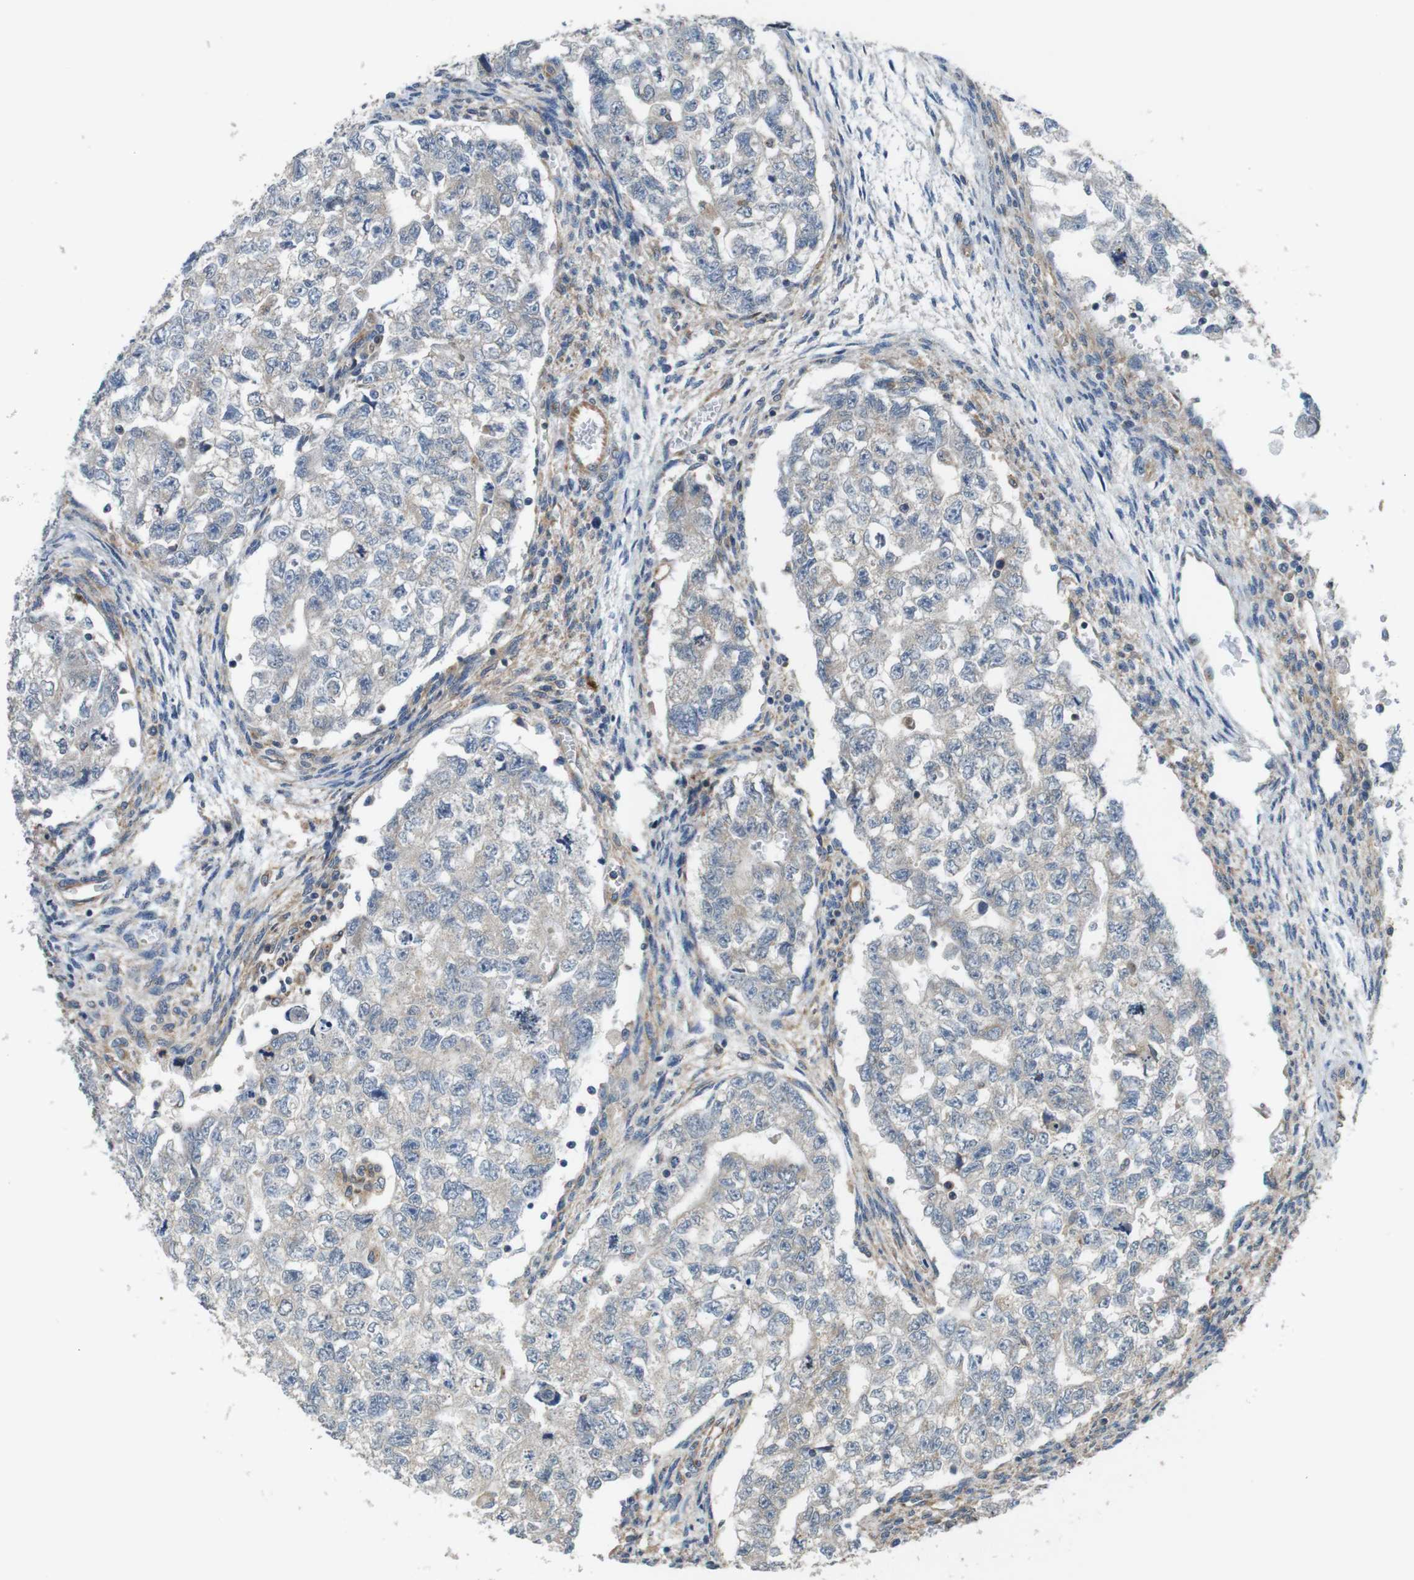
{"staining": {"intensity": "weak", "quantity": "<25%", "location": "cytoplasmic/membranous"}, "tissue": "testis cancer", "cell_type": "Tumor cells", "image_type": "cancer", "snomed": [{"axis": "morphology", "description": "Seminoma, NOS"}, {"axis": "morphology", "description": "Carcinoma, Embryonal, NOS"}, {"axis": "topography", "description": "Testis"}], "caption": "The image shows no staining of tumor cells in testis cancer.", "gene": "DCTN1", "patient": {"sex": "male", "age": 38}}